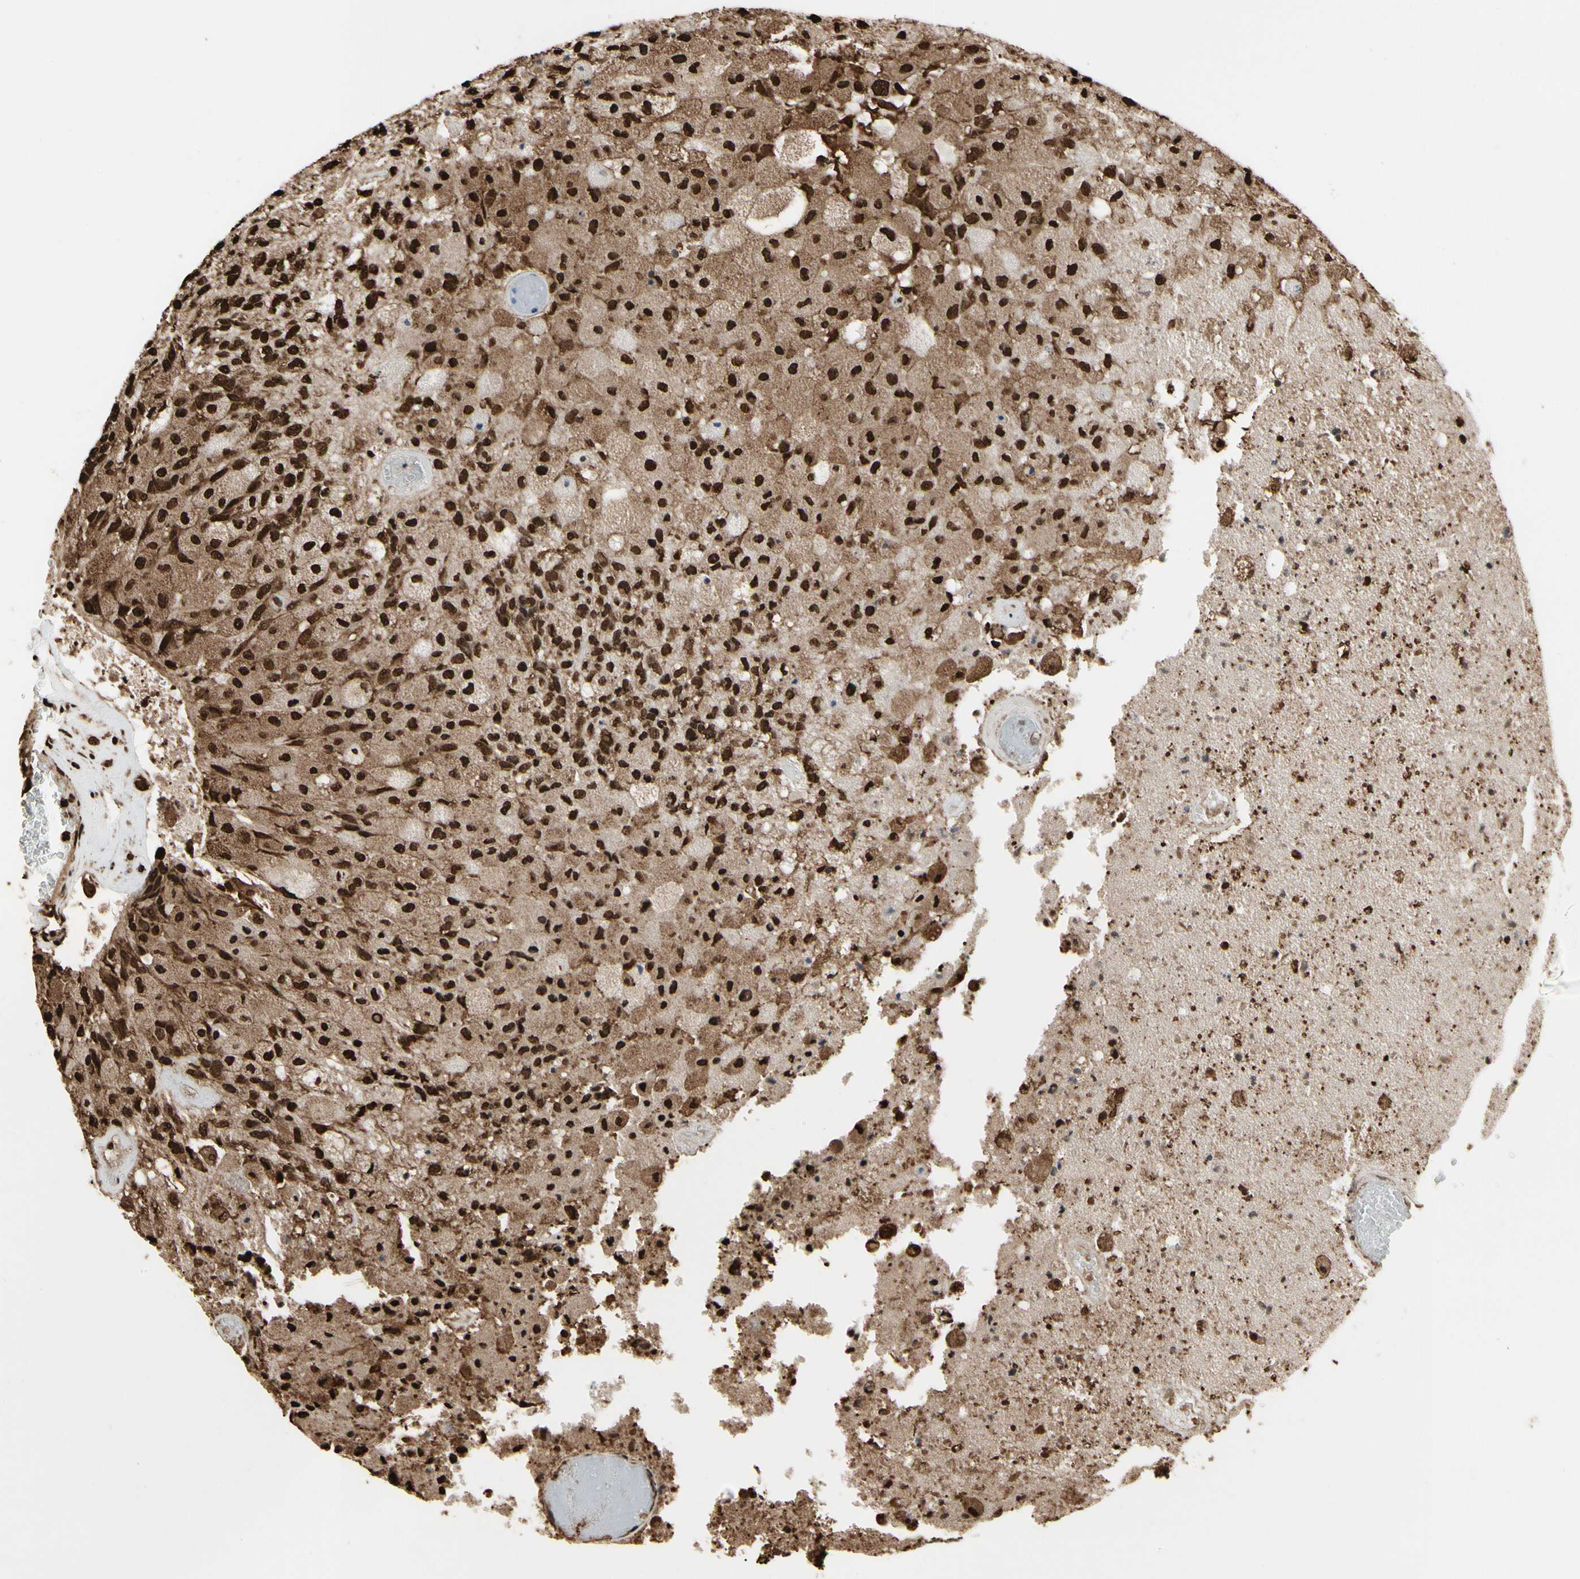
{"staining": {"intensity": "strong", "quantity": ">75%", "location": "cytoplasmic/membranous,nuclear"}, "tissue": "glioma", "cell_type": "Tumor cells", "image_type": "cancer", "snomed": [{"axis": "morphology", "description": "Normal tissue, NOS"}, {"axis": "morphology", "description": "Glioma, malignant, High grade"}, {"axis": "topography", "description": "Cerebral cortex"}], "caption": "The immunohistochemical stain highlights strong cytoplasmic/membranous and nuclear expression in tumor cells of malignant glioma (high-grade) tissue.", "gene": "HNRNPK", "patient": {"sex": "male", "age": 77}}